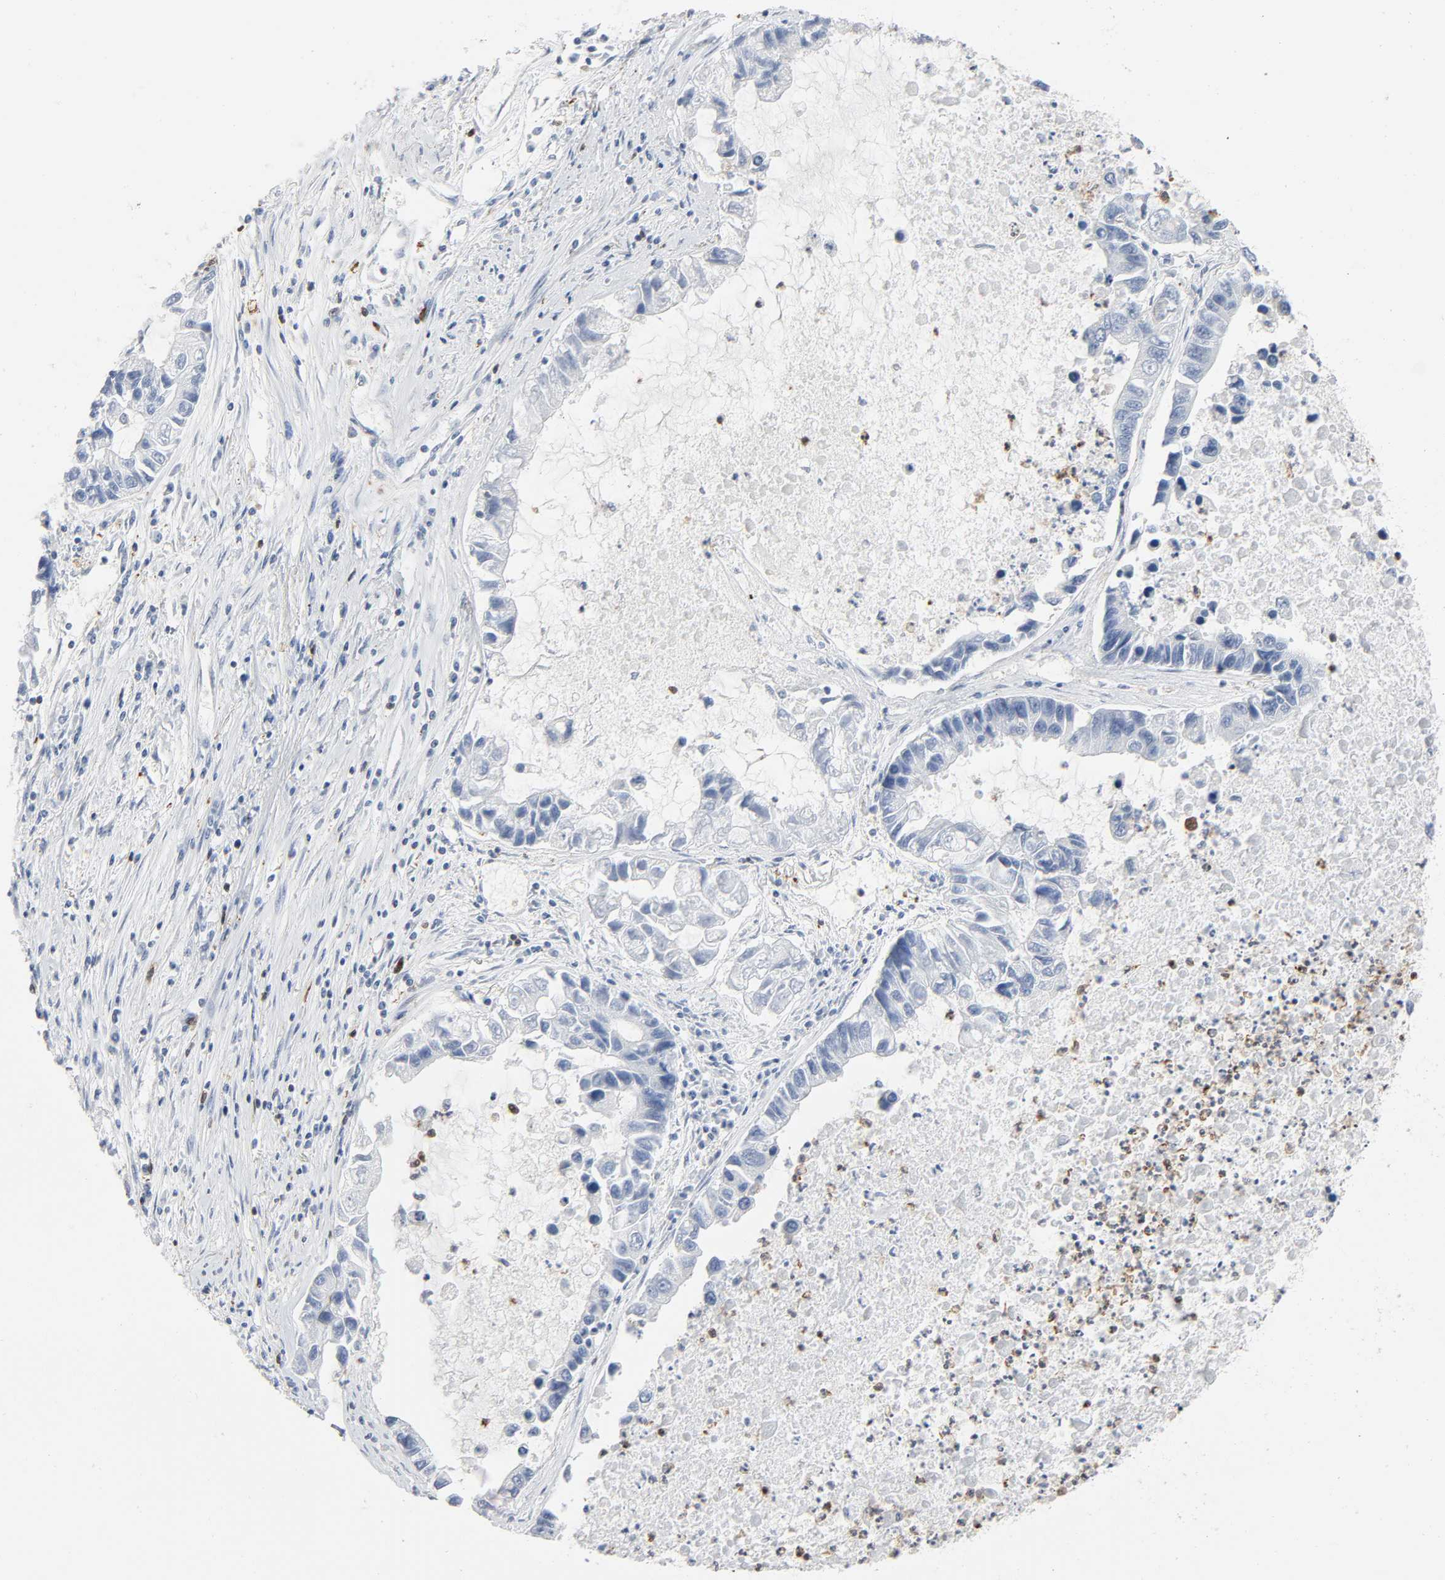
{"staining": {"intensity": "negative", "quantity": "none", "location": "none"}, "tissue": "lung cancer", "cell_type": "Tumor cells", "image_type": "cancer", "snomed": [{"axis": "morphology", "description": "Adenocarcinoma, NOS"}, {"axis": "topography", "description": "Lung"}], "caption": "Immunohistochemistry of lung cancer exhibits no expression in tumor cells. The staining is performed using DAB brown chromogen with nuclei counter-stained in using hematoxylin.", "gene": "WAS", "patient": {"sex": "female", "age": 51}}